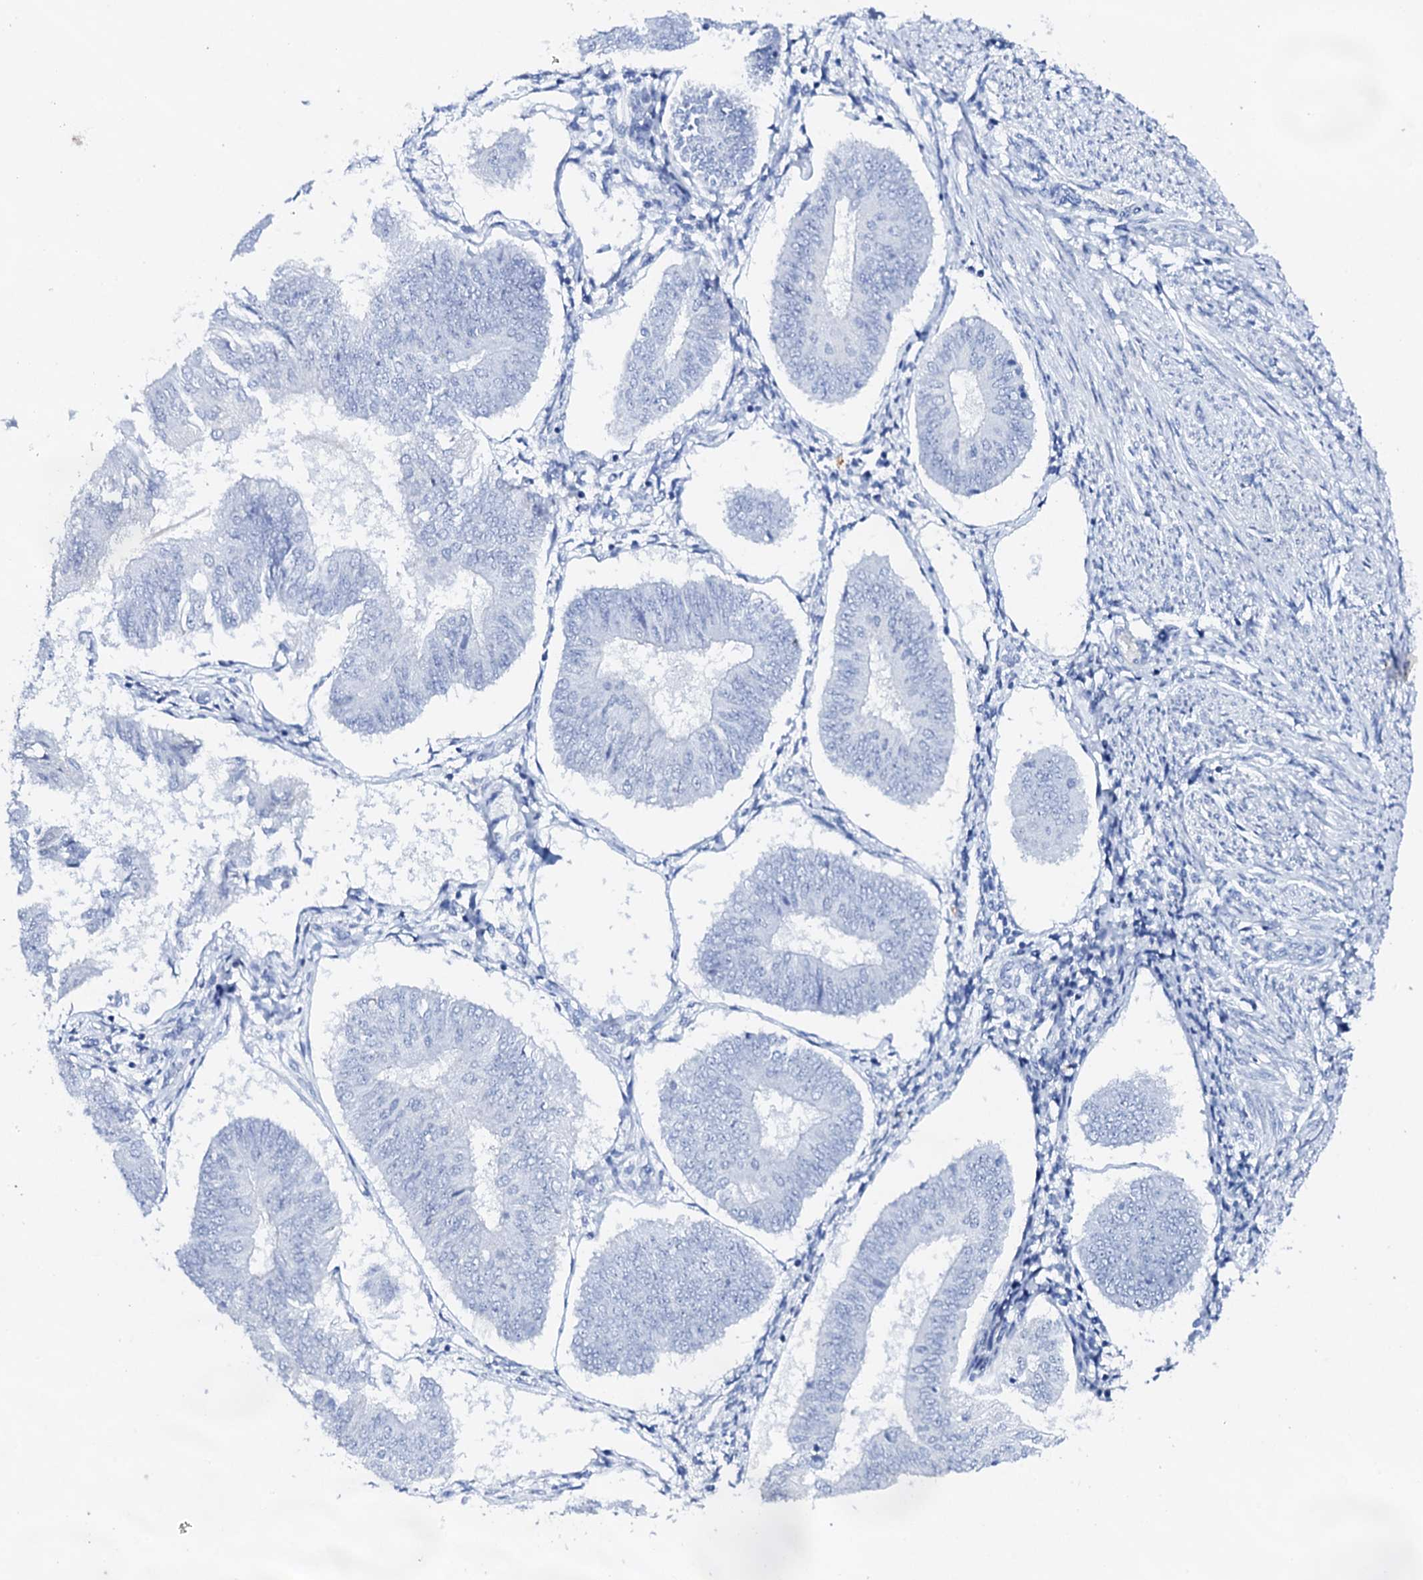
{"staining": {"intensity": "negative", "quantity": "none", "location": "none"}, "tissue": "endometrial cancer", "cell_type": "Tumor cells", "image_type": "cancer", "snomed": [{"axis": "morphology", "description": "Adenocarcinoma, NOS"}, {"axis": "topography", "description": "Endometrium"}], "caption": "DAB (3,3'-diaminobenzidine) immunohistochemical staining of human adenocarcinoma (endometrial) shows no significant staining in tumor cells.", "gene": "FBXL16", "patient": {"sex": "female", "age": 58}}